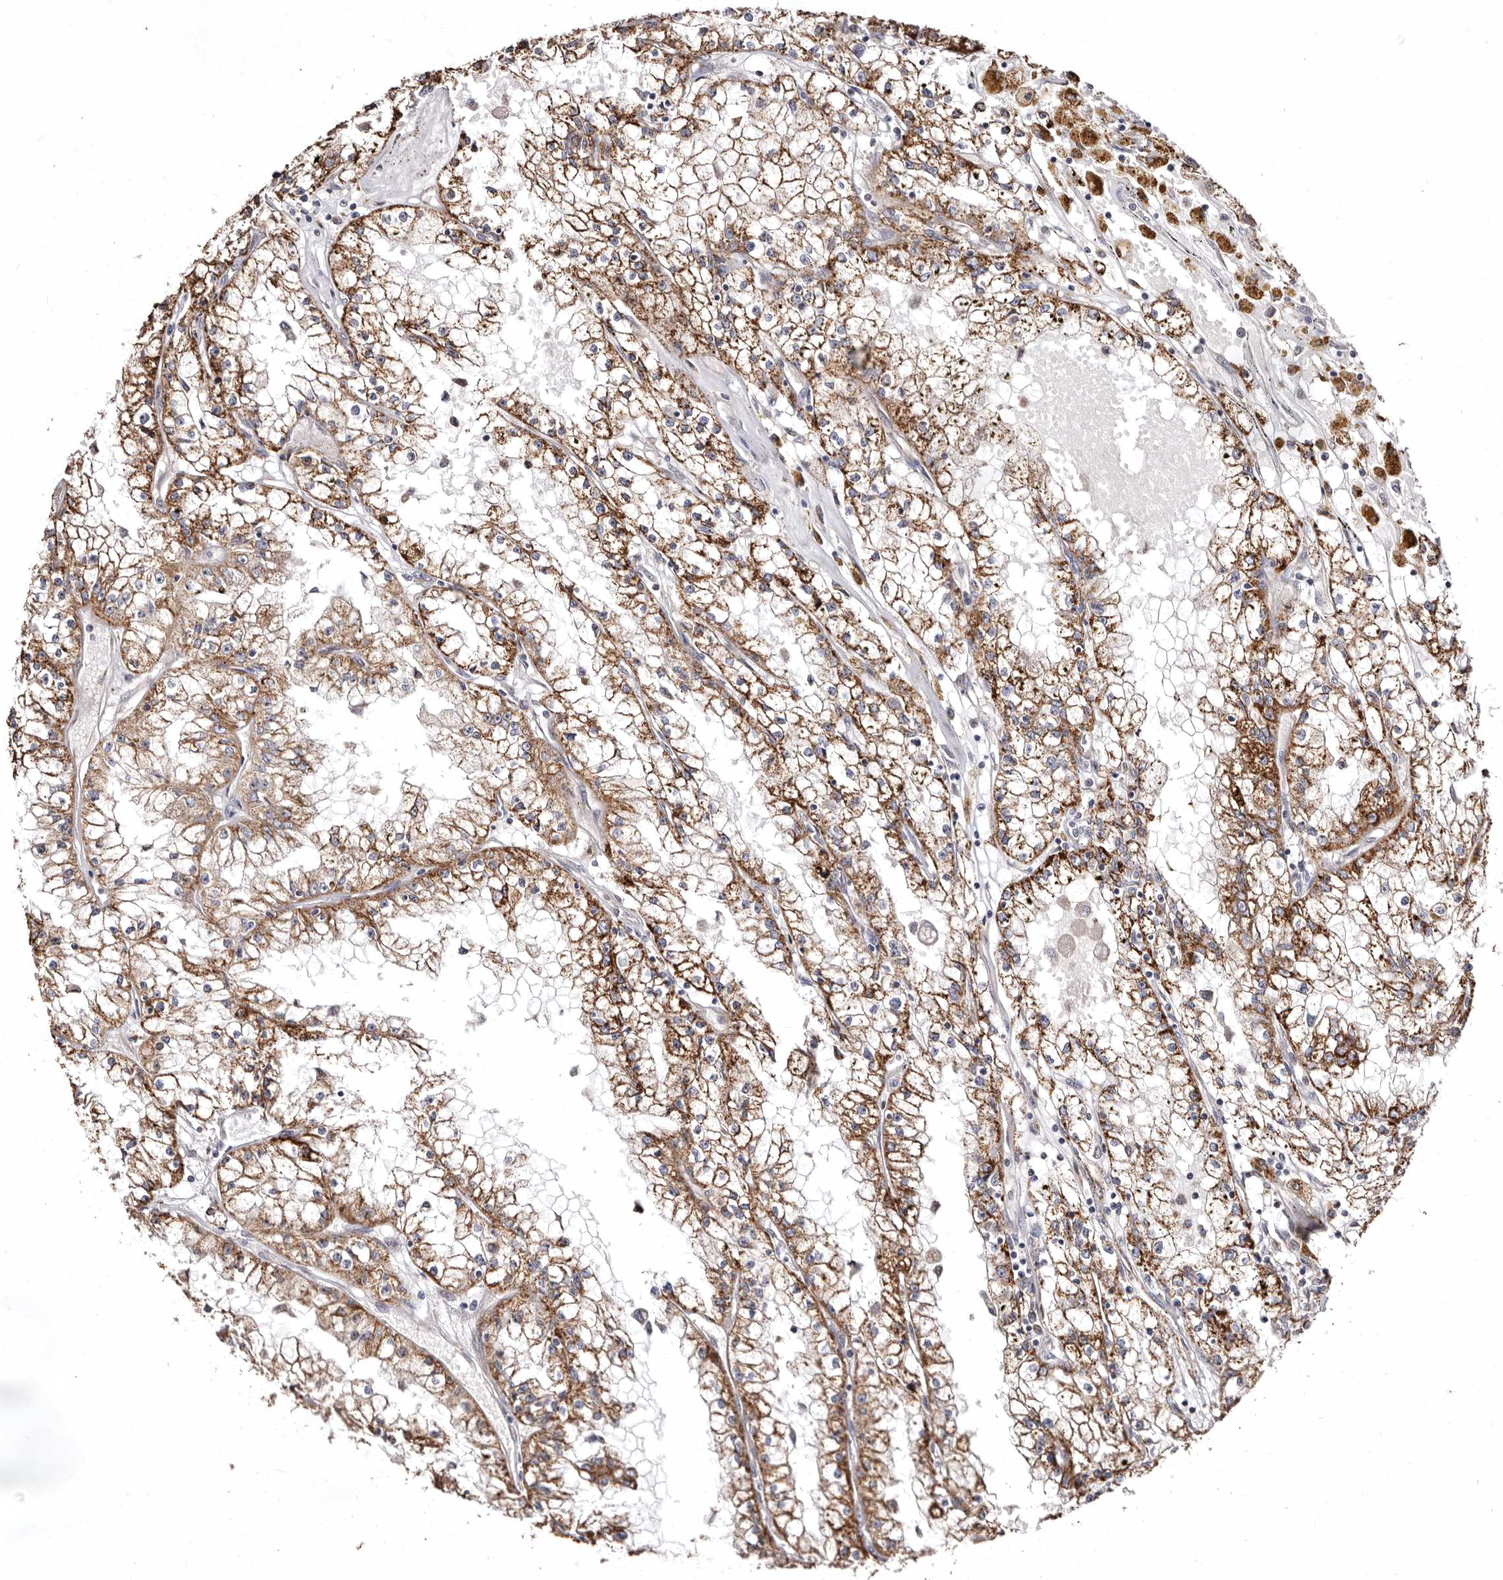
{"staining": {"intensity": "moderate", "quantity": ">75%", "location": "cytoplasmic/membranous"}, "tissue": "renal cancer", "cell_type": "Tumor cells", "image_type": "cancer", "snomed": [{"axis": "morphology", "description": "Adenocarcinoma, NOS"}, {"axis": "topography", "description": "Kidney"}], "caption": "Protein expression analysis of human renal cancer reveals moderate cytoplasmic/membranous staining in about >75% of tumor cells.", "gene": "LUZP1", "patient": {"sex": "male", "age": 56}}